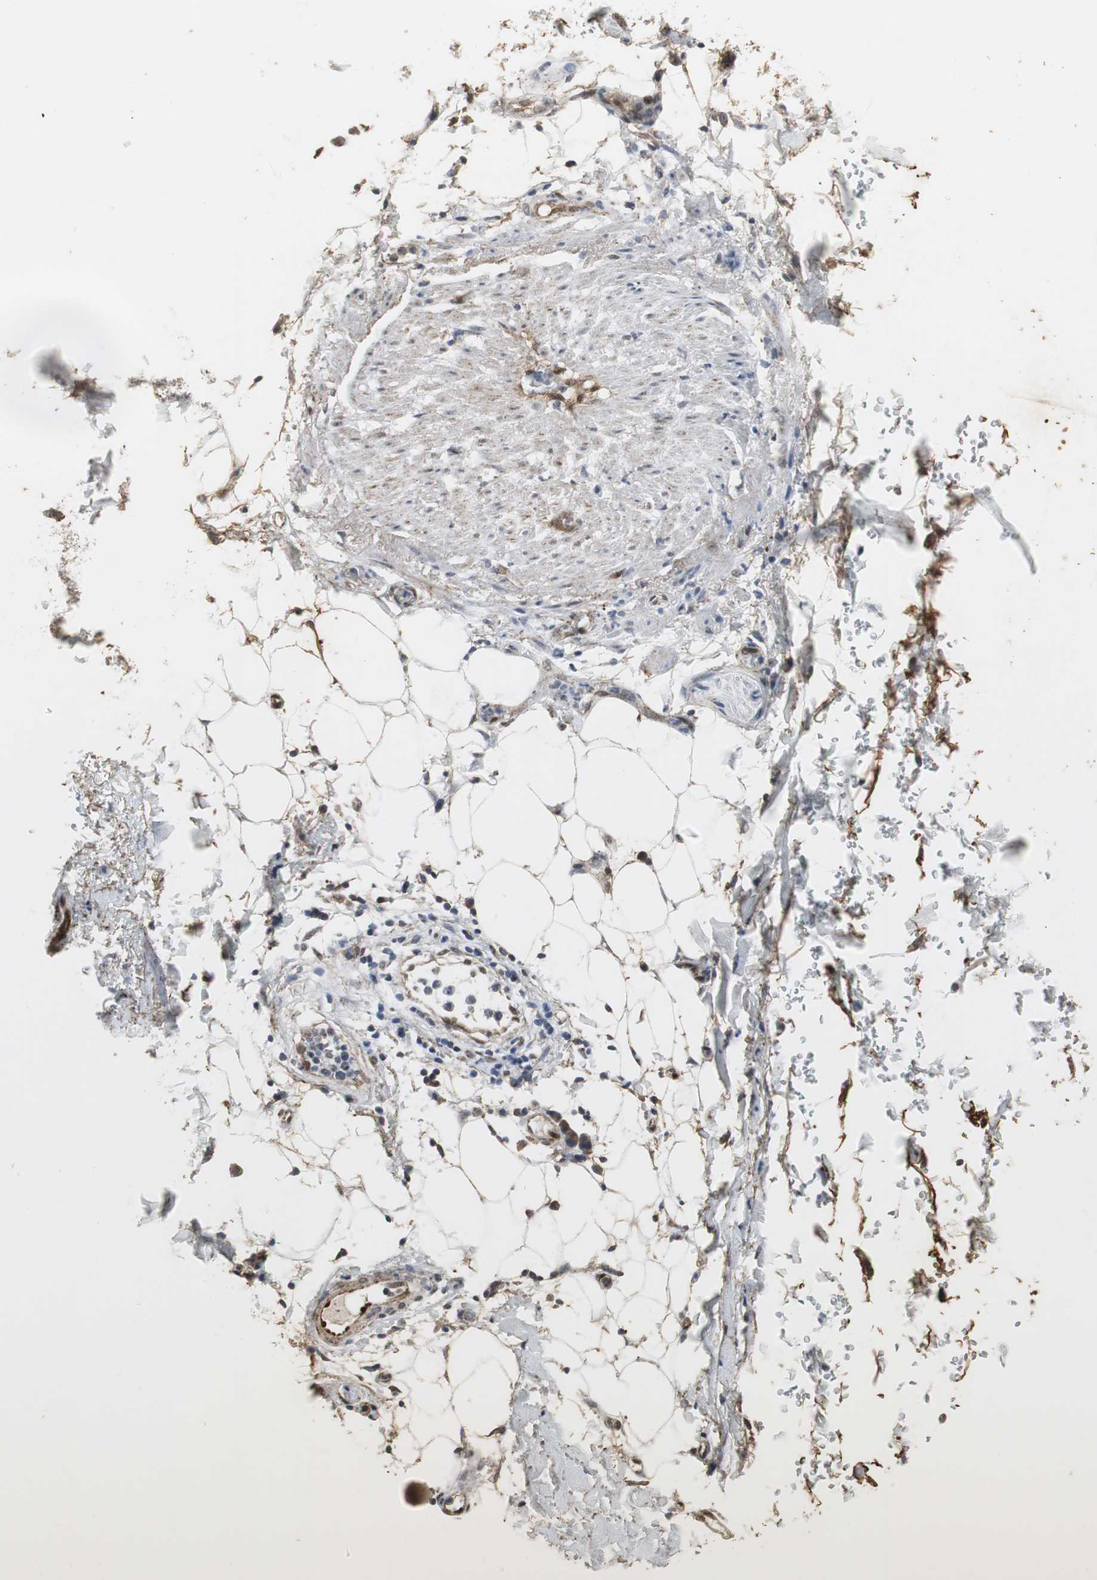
{"staining": {"intensity": "weak", "quantity": ">75%", "location": "cytoplasmic/membranous"}, "tissue": "adipose tissue", "cell_type": "Adipocytes", "image_type": "normal", "snomed": [{"axis": "morphology", "description": "Normal tissue, NOS"}, {"axis": "topography", "description": "Cartilage tissue"}, {"axis": "topography", "description": "Bronchus"}], "caption": "Protein expression by IHC displays weak cytoplasmic/membranous staining in approximately >75% of adipocytes in normal adipose tissue.", "gene": "DNAJB4", "patient": {"sex": "female", "age": 73}}